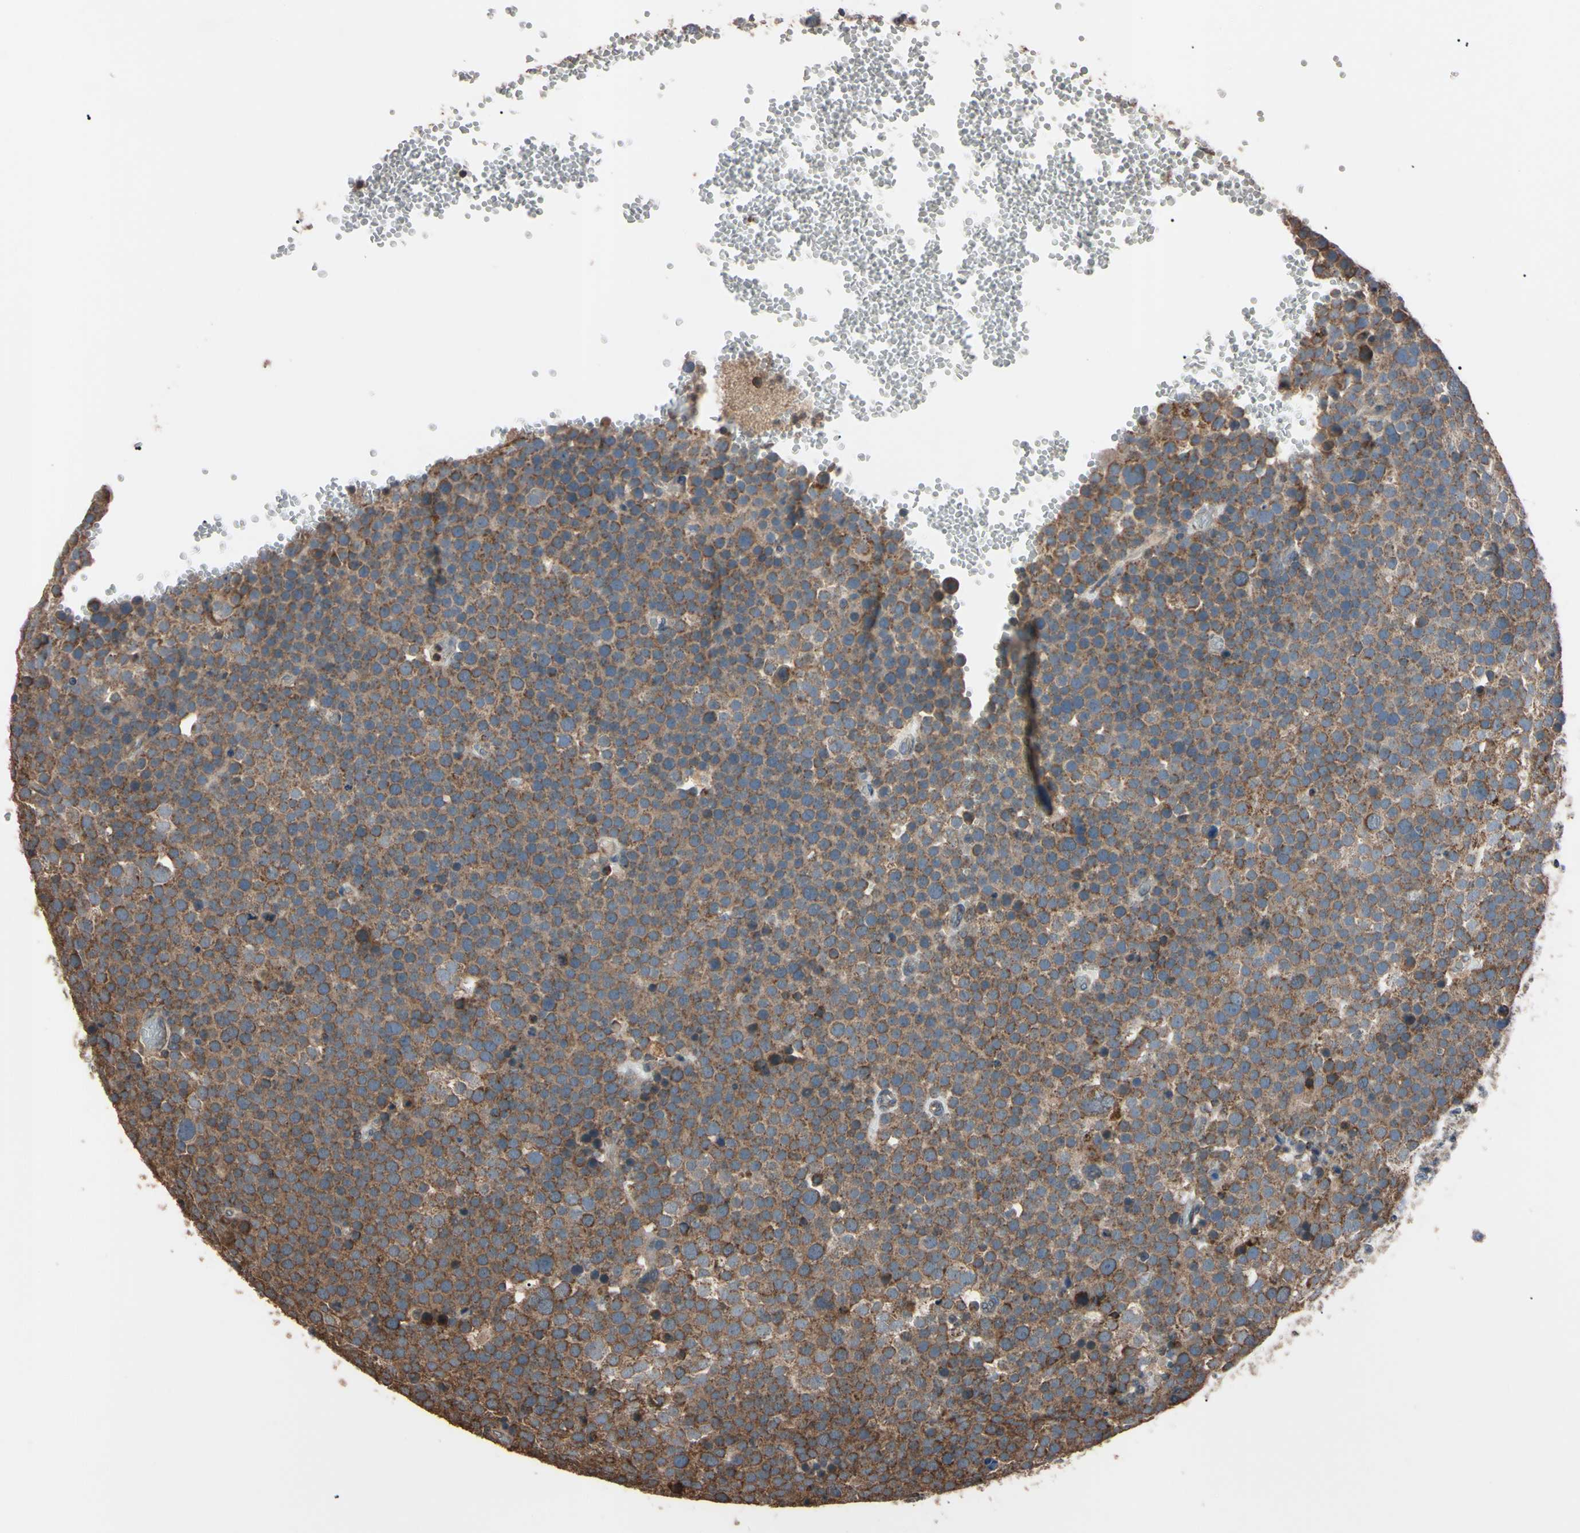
{"staining": {"intensity": "moderate", "quantity": "<25%", "location": "cytoplasmic/membranous"}, "tissue": "testis cancer", "cell_type": "Tumor cells", "image_type": "cancer", "snomed": [{"axis": "morphology", "description": "Seminoma, NOS"}, {"axis": "topography", "description": "Testis"}], "caption": "Testis cancer (seminoma) stained with IHC shows moderate cytoplasmic/membranous staining in approximately <25% of tumor cells.", "gene": "TNFRSF1A", "patient": {"sex": "male", "age": 71}}